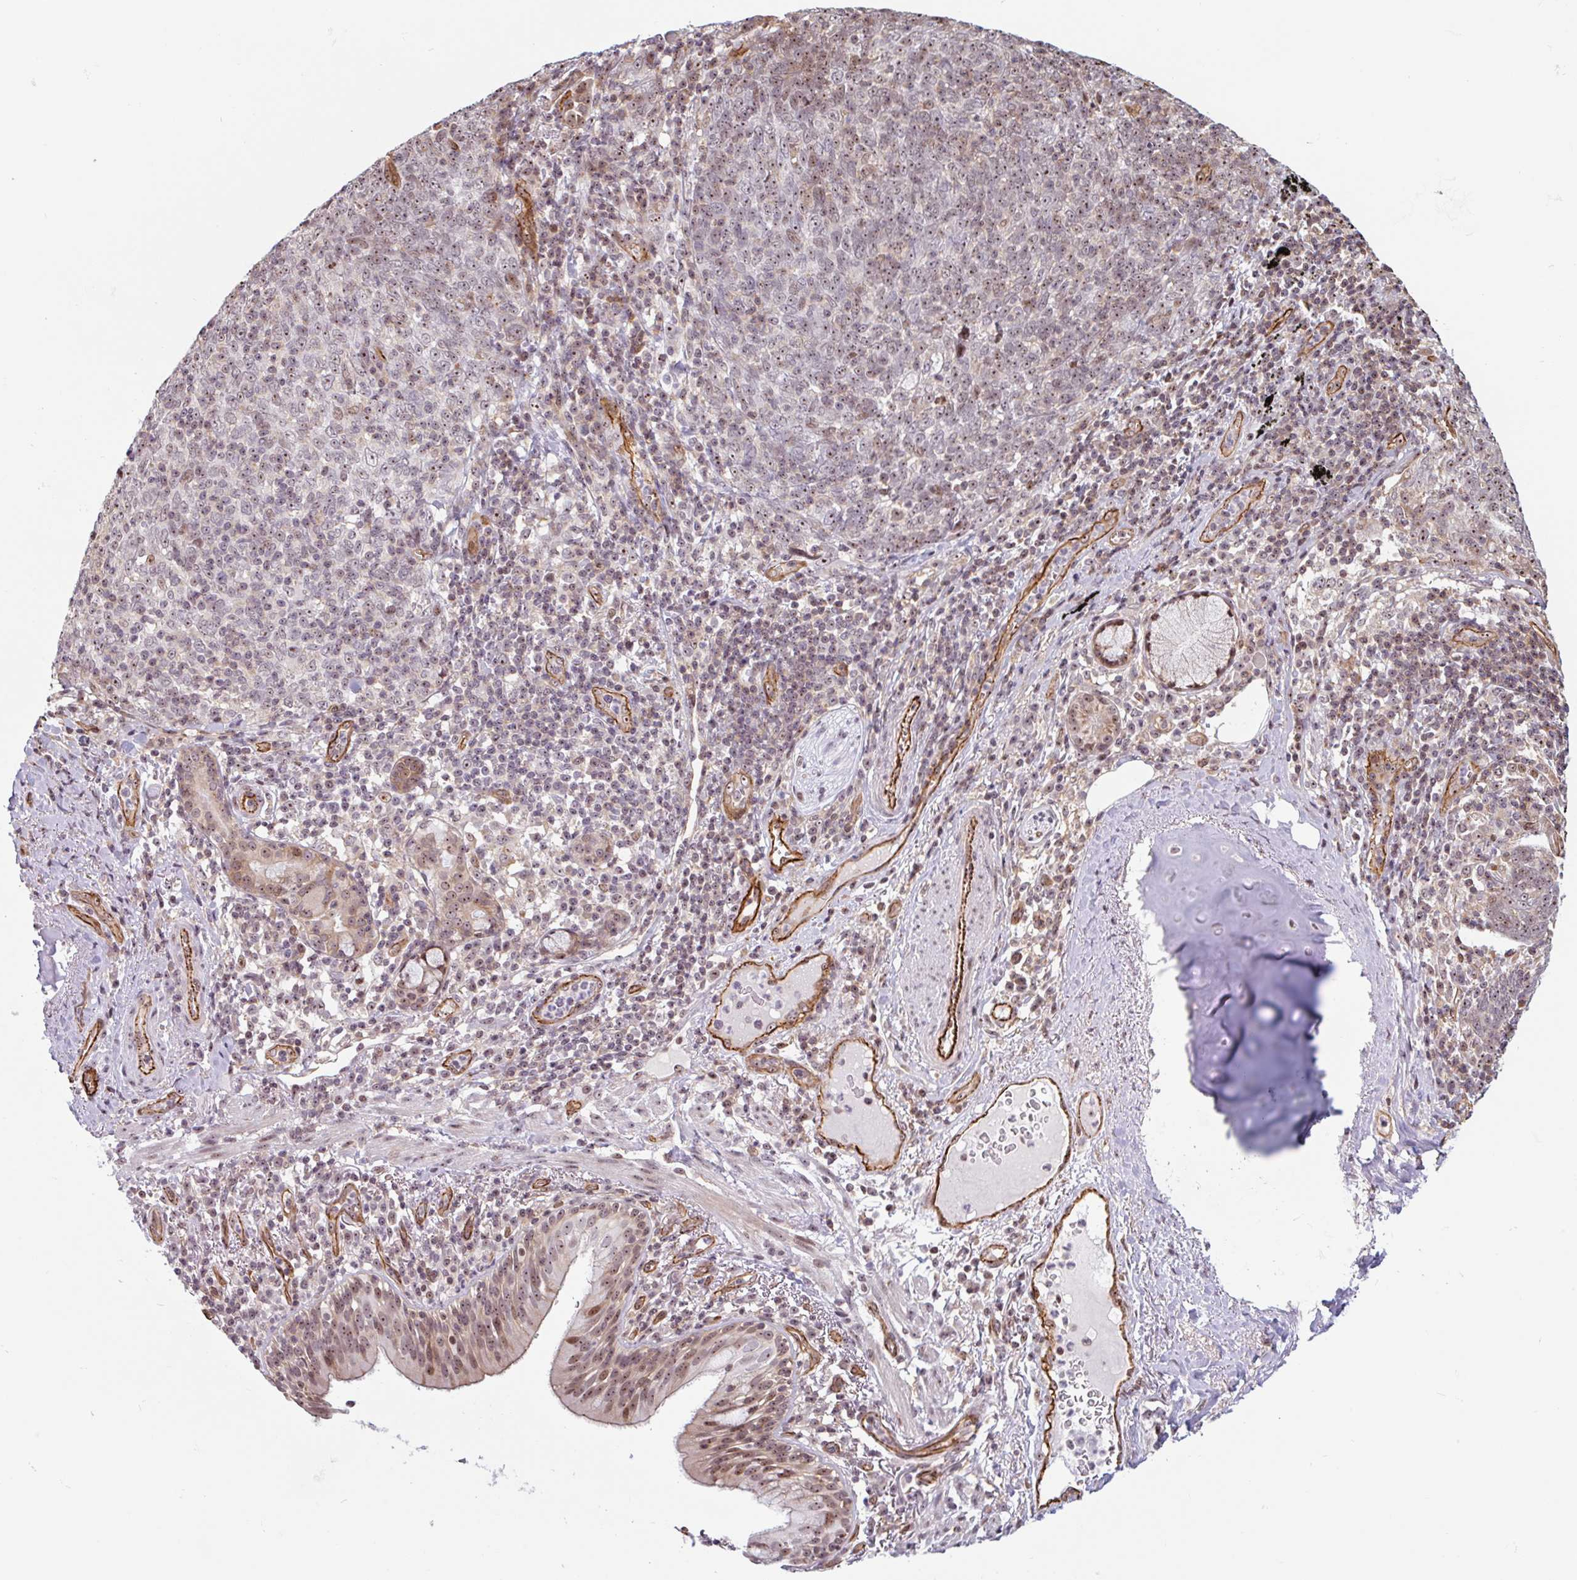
{"staining": {"intensity": "moderate", "quantity": "25%-75%", "location": "nuclear"}, "tissue": "lung cancer", "cell_type": "Tumor cells", "image_type": "cancer", "snomed": [{"axis": "morphology", "description": "Squamous cell carcinoma, NOS"}, {"axis": "topography", "description": "Lung"}], "caption": "Protein staining shows moderate nuclear staining in about 25%-75% of tumor cells in squamous cell carcinoma (lung).", "gene": "ZNF689", "patient": {"sex": "female", "age": 72}}